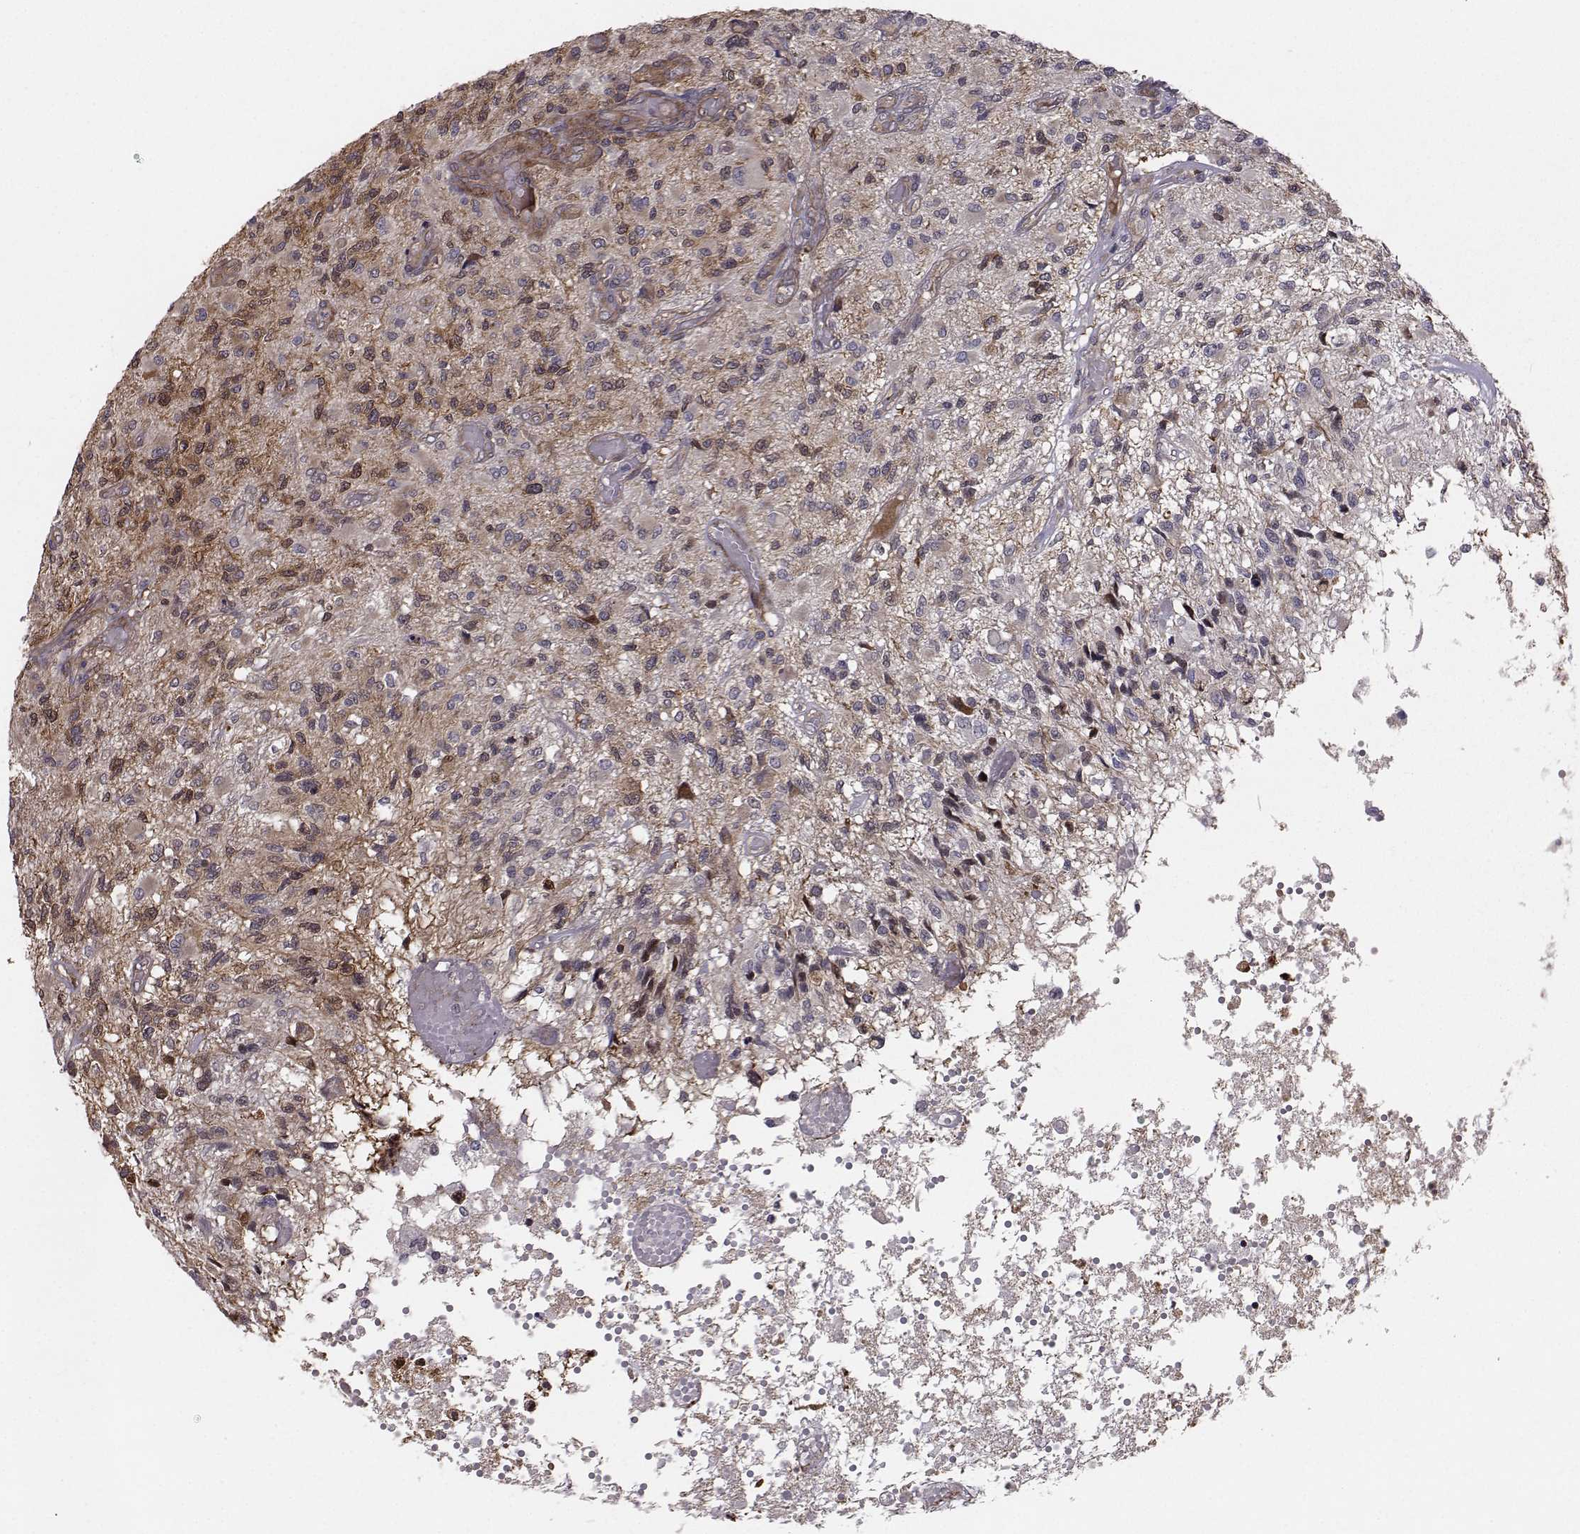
{"staining": {"intensity": "negative", "quantity": "none", "location": "none"}, "tissue": "glioma", "cell_type": "Tumor cells", "image_type": "cancer", "snomed": [{"axis": "morphology", "description": "Glioma, malignant, High grade"}, {"axis": "topography", "description": "Brain"}], "caption": "This is a micrograph of IHC staining of malignant high-grade glioma, which shows no staining in tumor cells.", "gene": "HSP90AB1", "patient": {"sex": "female", "age": 63}}